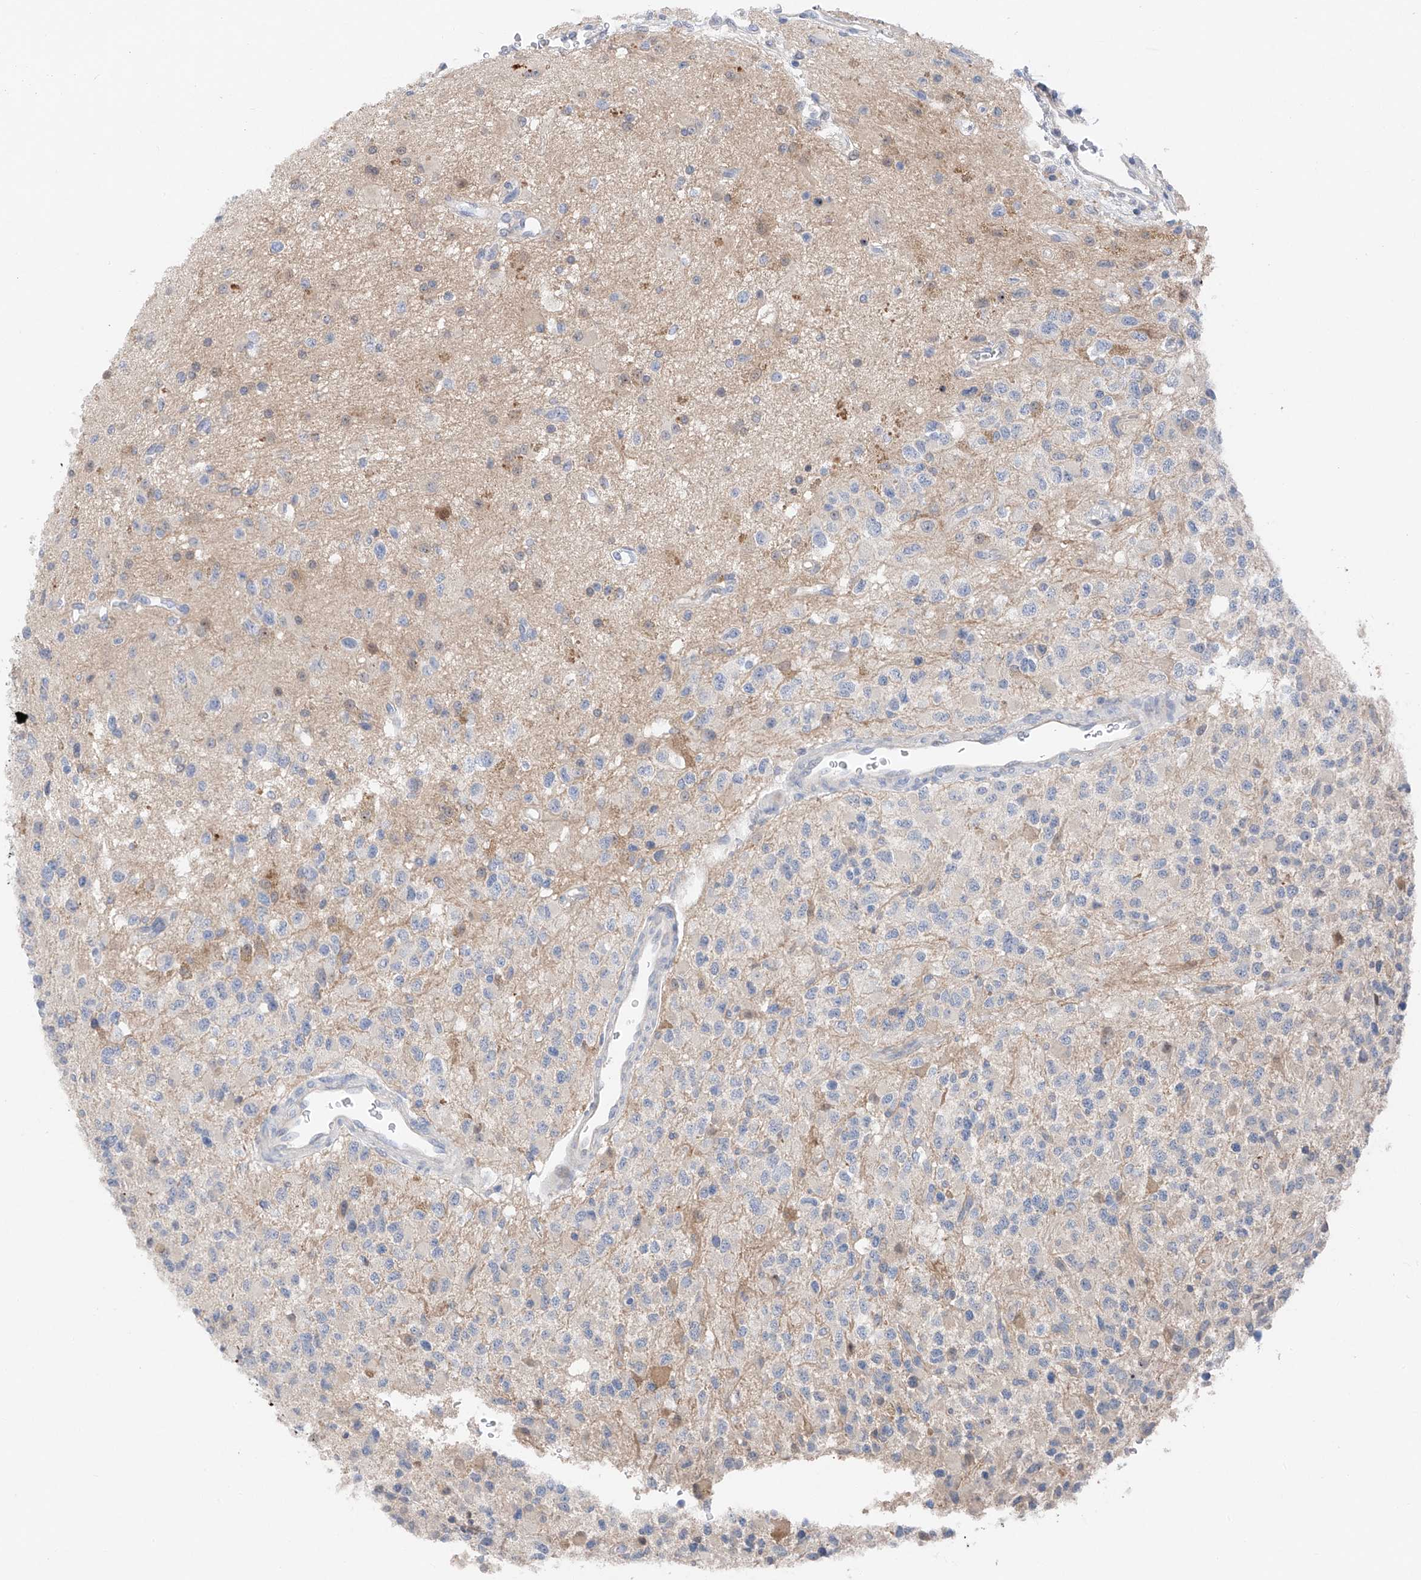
{"staining": {"intensity": "negative", "quantity": "none", "location": "none"}, "tissue": "glioma", "cell_type": "Tumor cells", "image_type": "cancer", "snomed": [{"axis": "morphology", "description": "Glioma, malignant, High grade"}, {"axis": "topography", "description": "Brain"}], "caption": "Human glioma stained for a protein using IHC displays no positivity in tumor cells.", "gene": "FUCA2", "patient": {"sex": "male", "age": 34}}